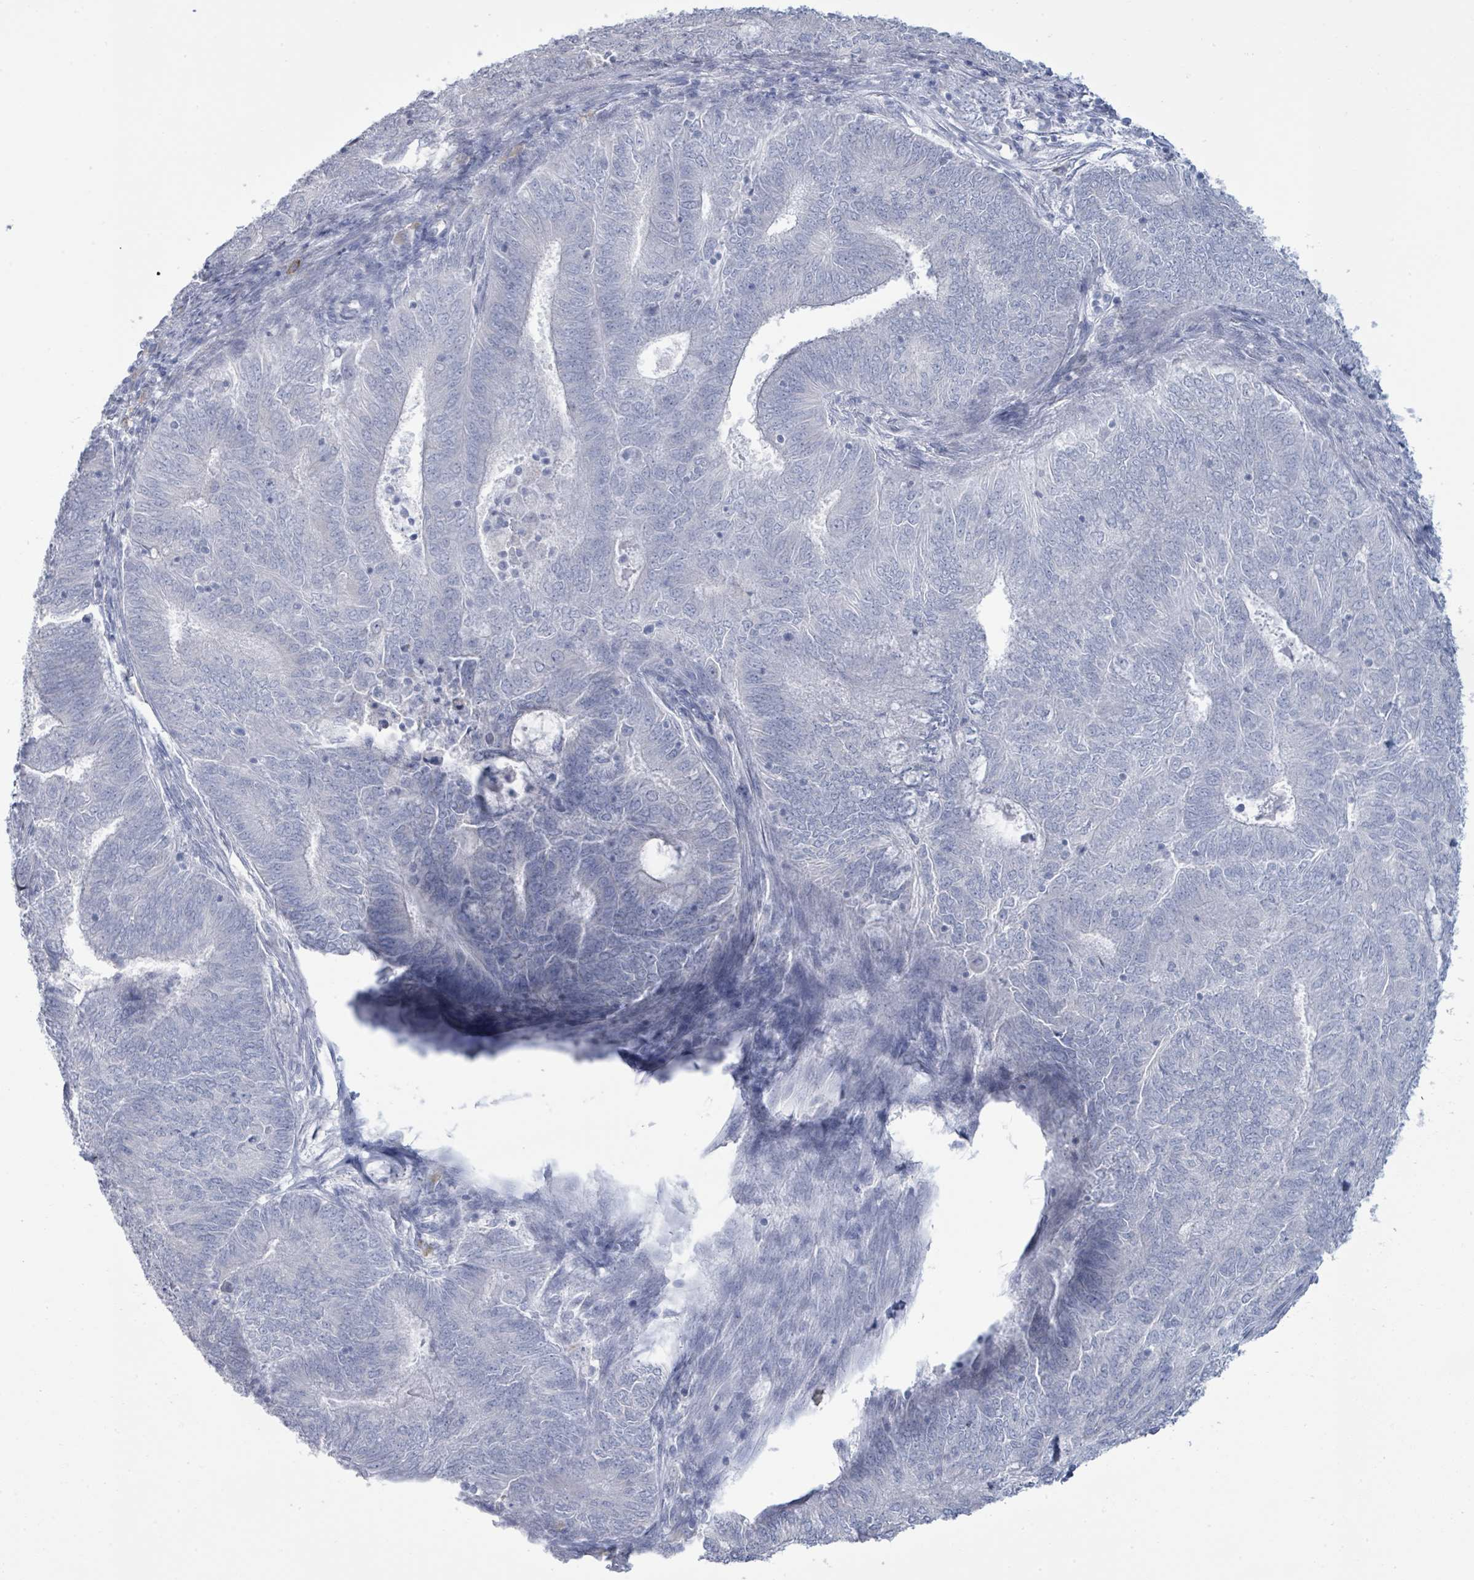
{"staining": {"intensity": "negative", "quantity": "none", "location": "none"}, "tissue": "endometrial cancer", "cell_type": "Tumor cells", "image_type": "cancer", "snomed": [{"axis": "morphology", "description": "Adenocarcinoma, NOS"}, {"axis": "topography", "description": "Endometrium"}], "caption": "Immunohistochemistry (IHC) histopathology image of human endometrial adenocarcinoma stained for a protein (brown), which displays no staining in tumor cells.", "gene": "PGA3", "patient": {"sex": "female", "age": 62}}